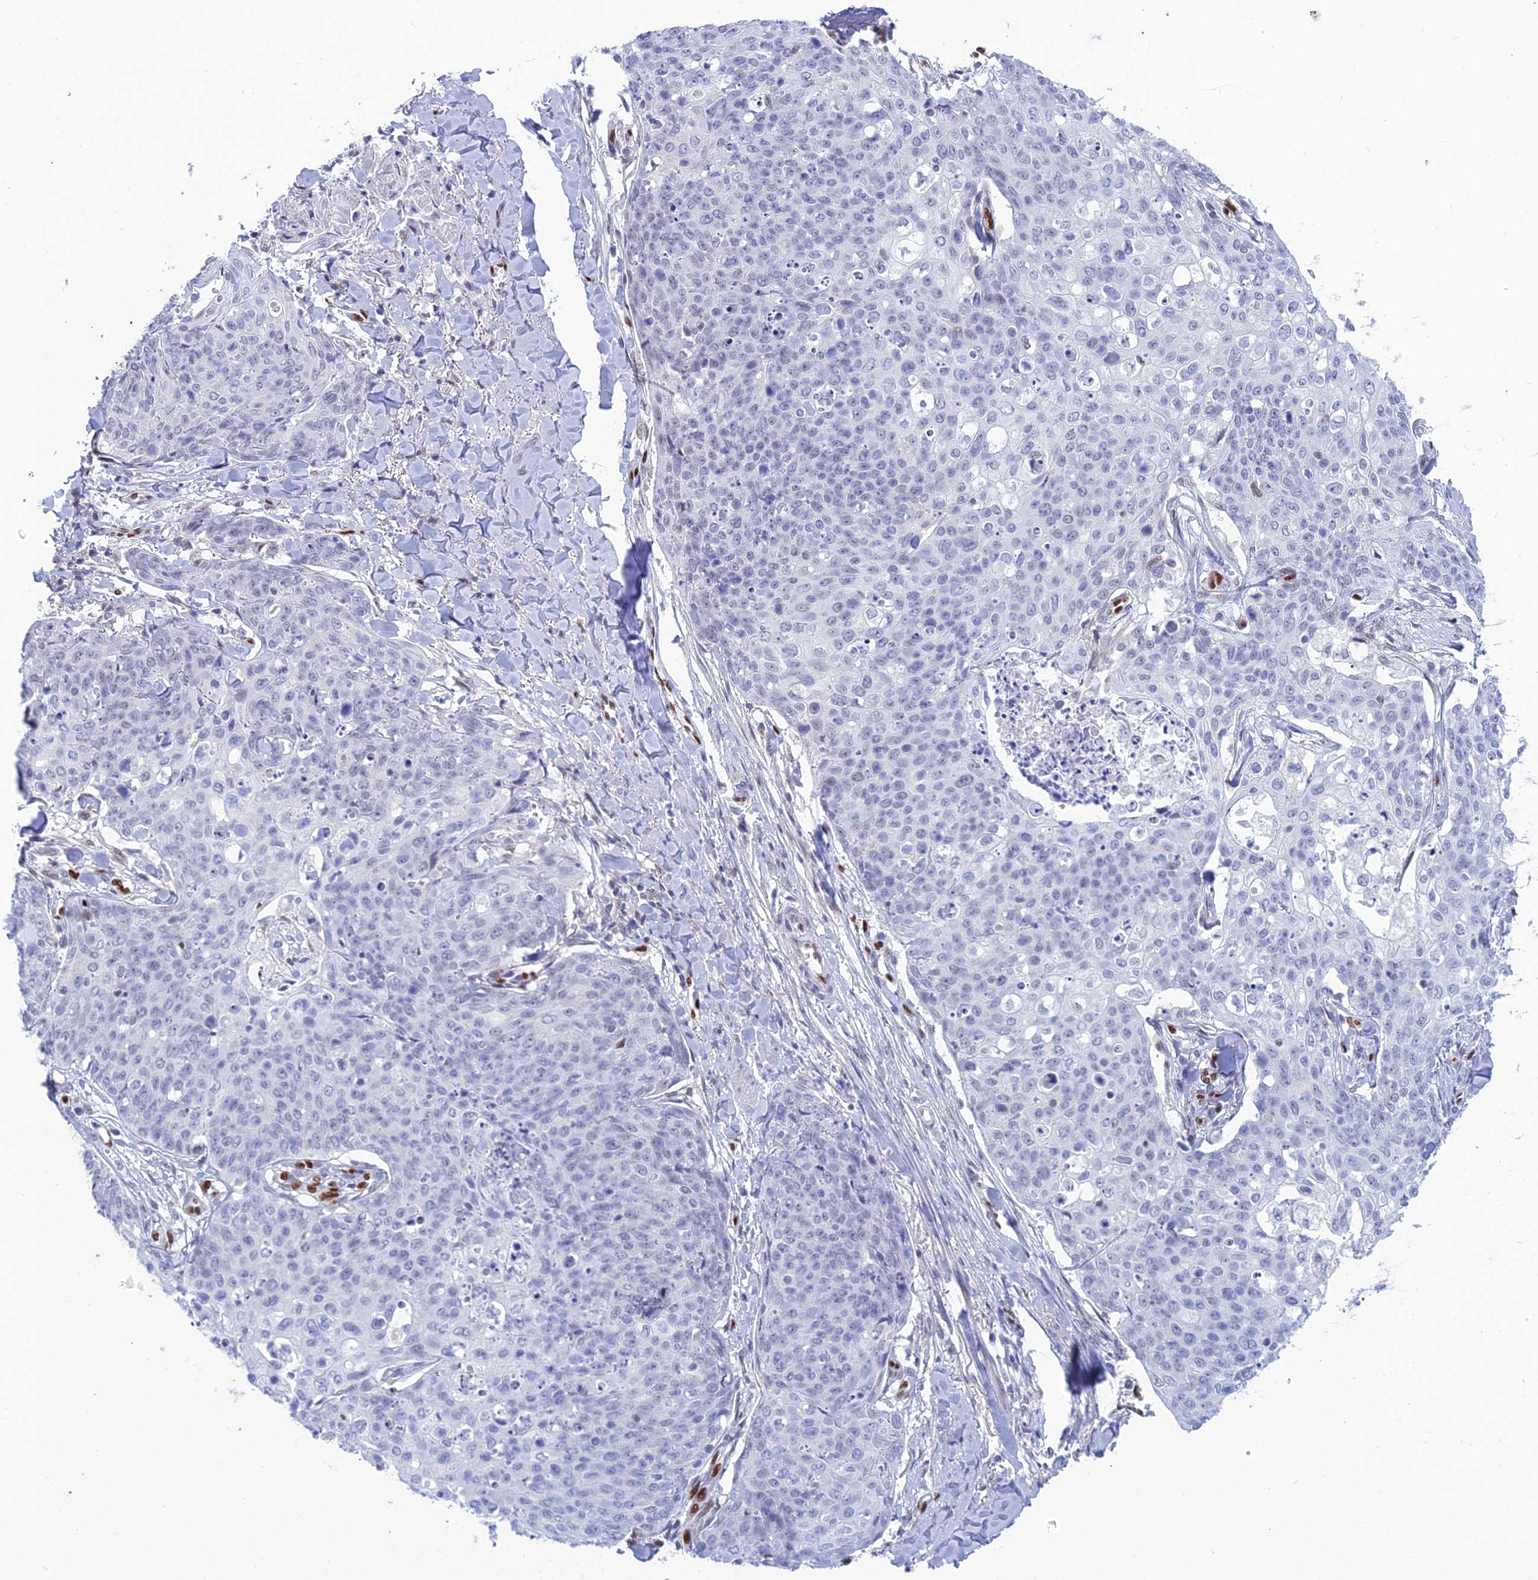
{"staining": {"intensity": "negative", "quantity": "none", "location": "none"}, "tissue": "skin cancer", "cell_type": "Tumor cells", "image_type": "cancer", "snomed": [{"axis": "morphology", "description": "Squamous cell carcinoma, NOS"}, {"axis": "topography", "description": "Skin"}, {"axis": "topography", "description": "Vulva"}], "caption": "Immunohistochemical staining of squamous cell carcinoma (skin) demonstrates no significant expression in tumor cells.", "gene": "NOL4L", "patient": {"sex": "female", "age": 85}}